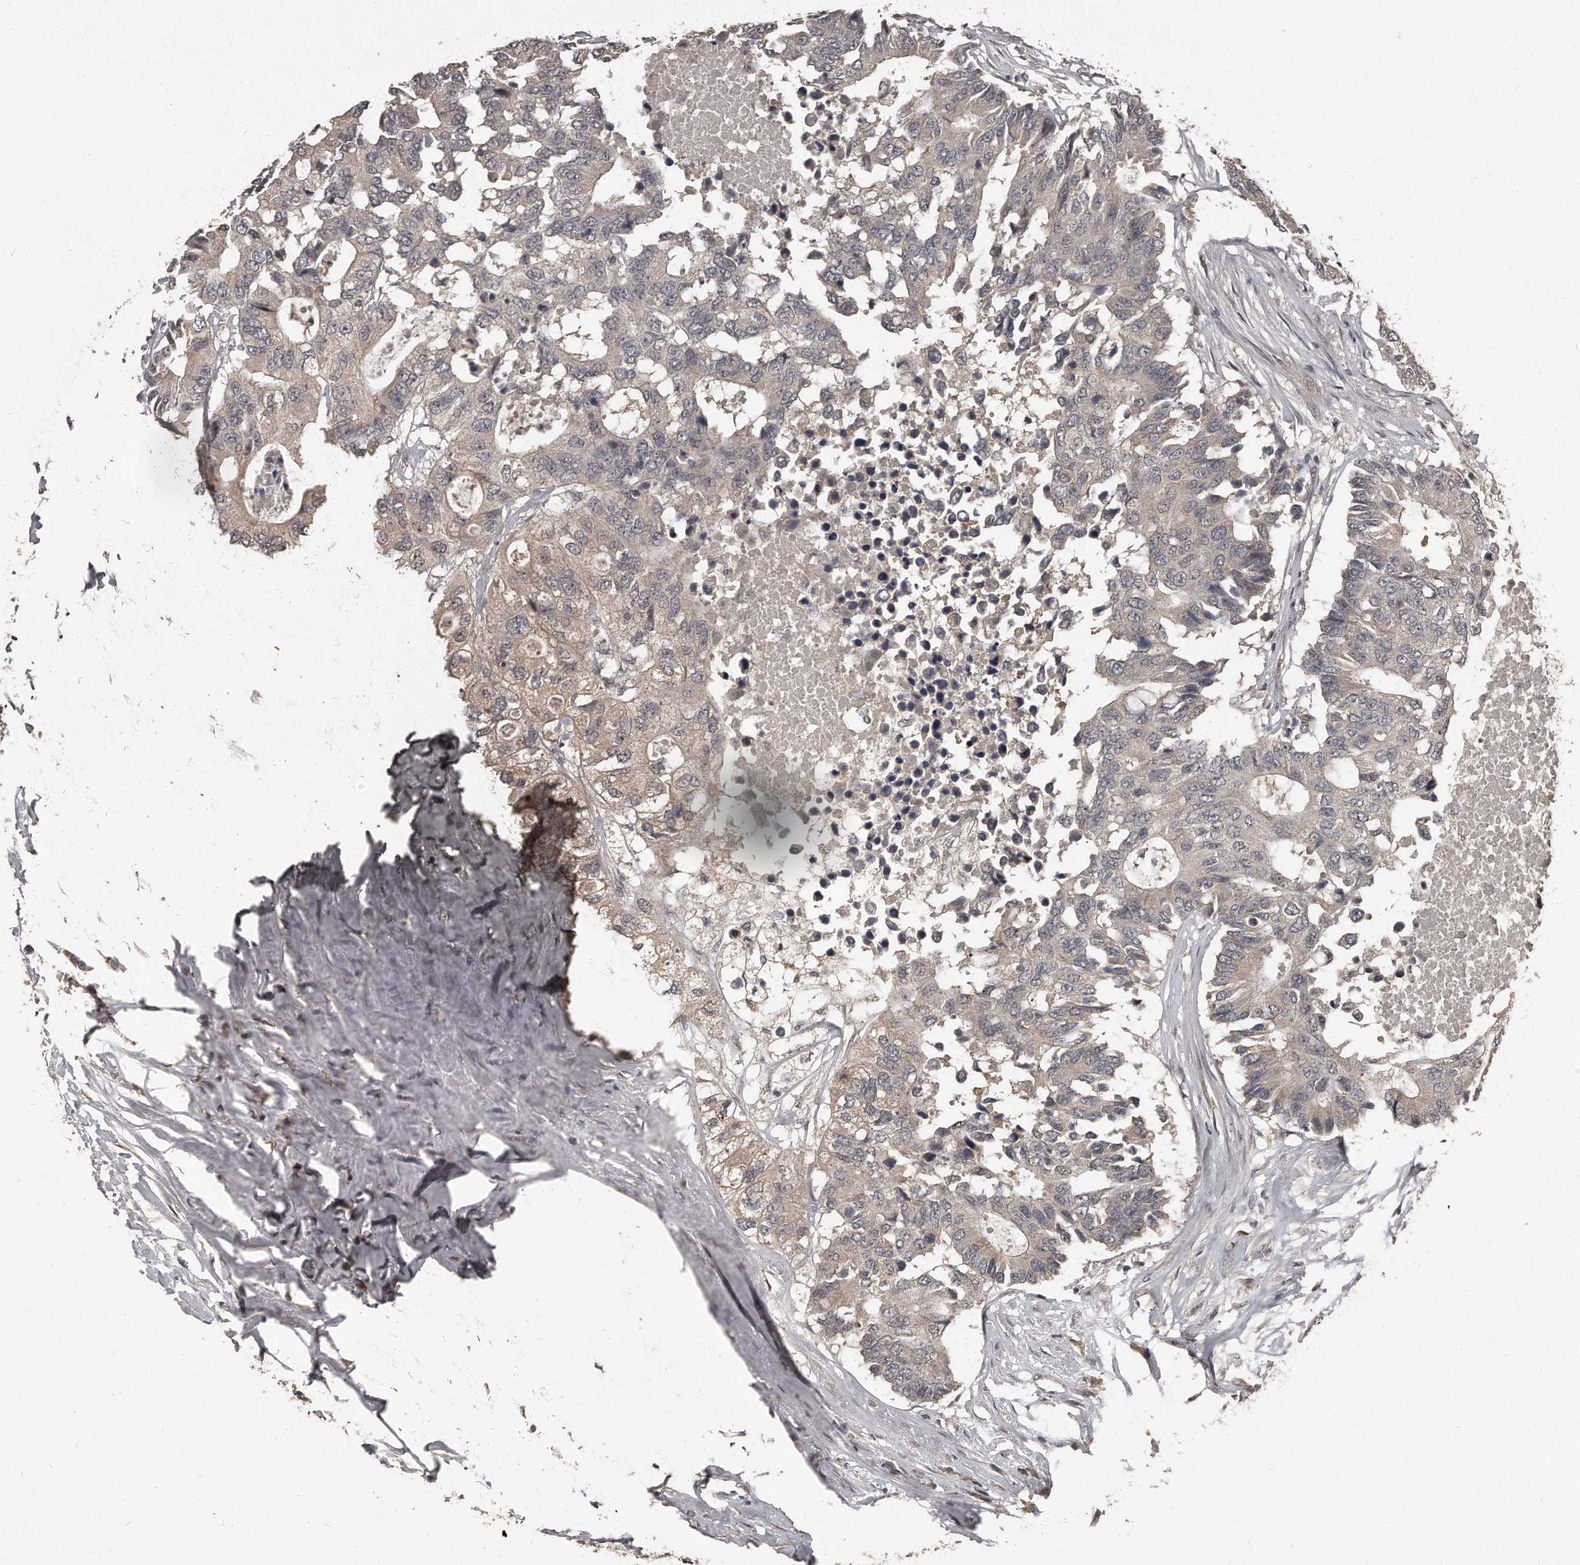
{"staining": {"intensity": "weak", "quantity": "<25%", "location": "cytoplasmic/membranous"}, "tissue": "colorectal cancer", "cell_type": "Tumor cells", "image_type": "cancer", "snomed": [{"axis": "morphology", "description": "Adenocarcinoma, NOS"}, {"axis": "topography", "description": "Colon"}], "caption": "IHC micrograph of adenocarcinoma (colorectal) stained for a protein (brown), which reveals no staining in tumor cells.", "gene": "GRB10", "patient": {"sex": "male", "age": 71}}